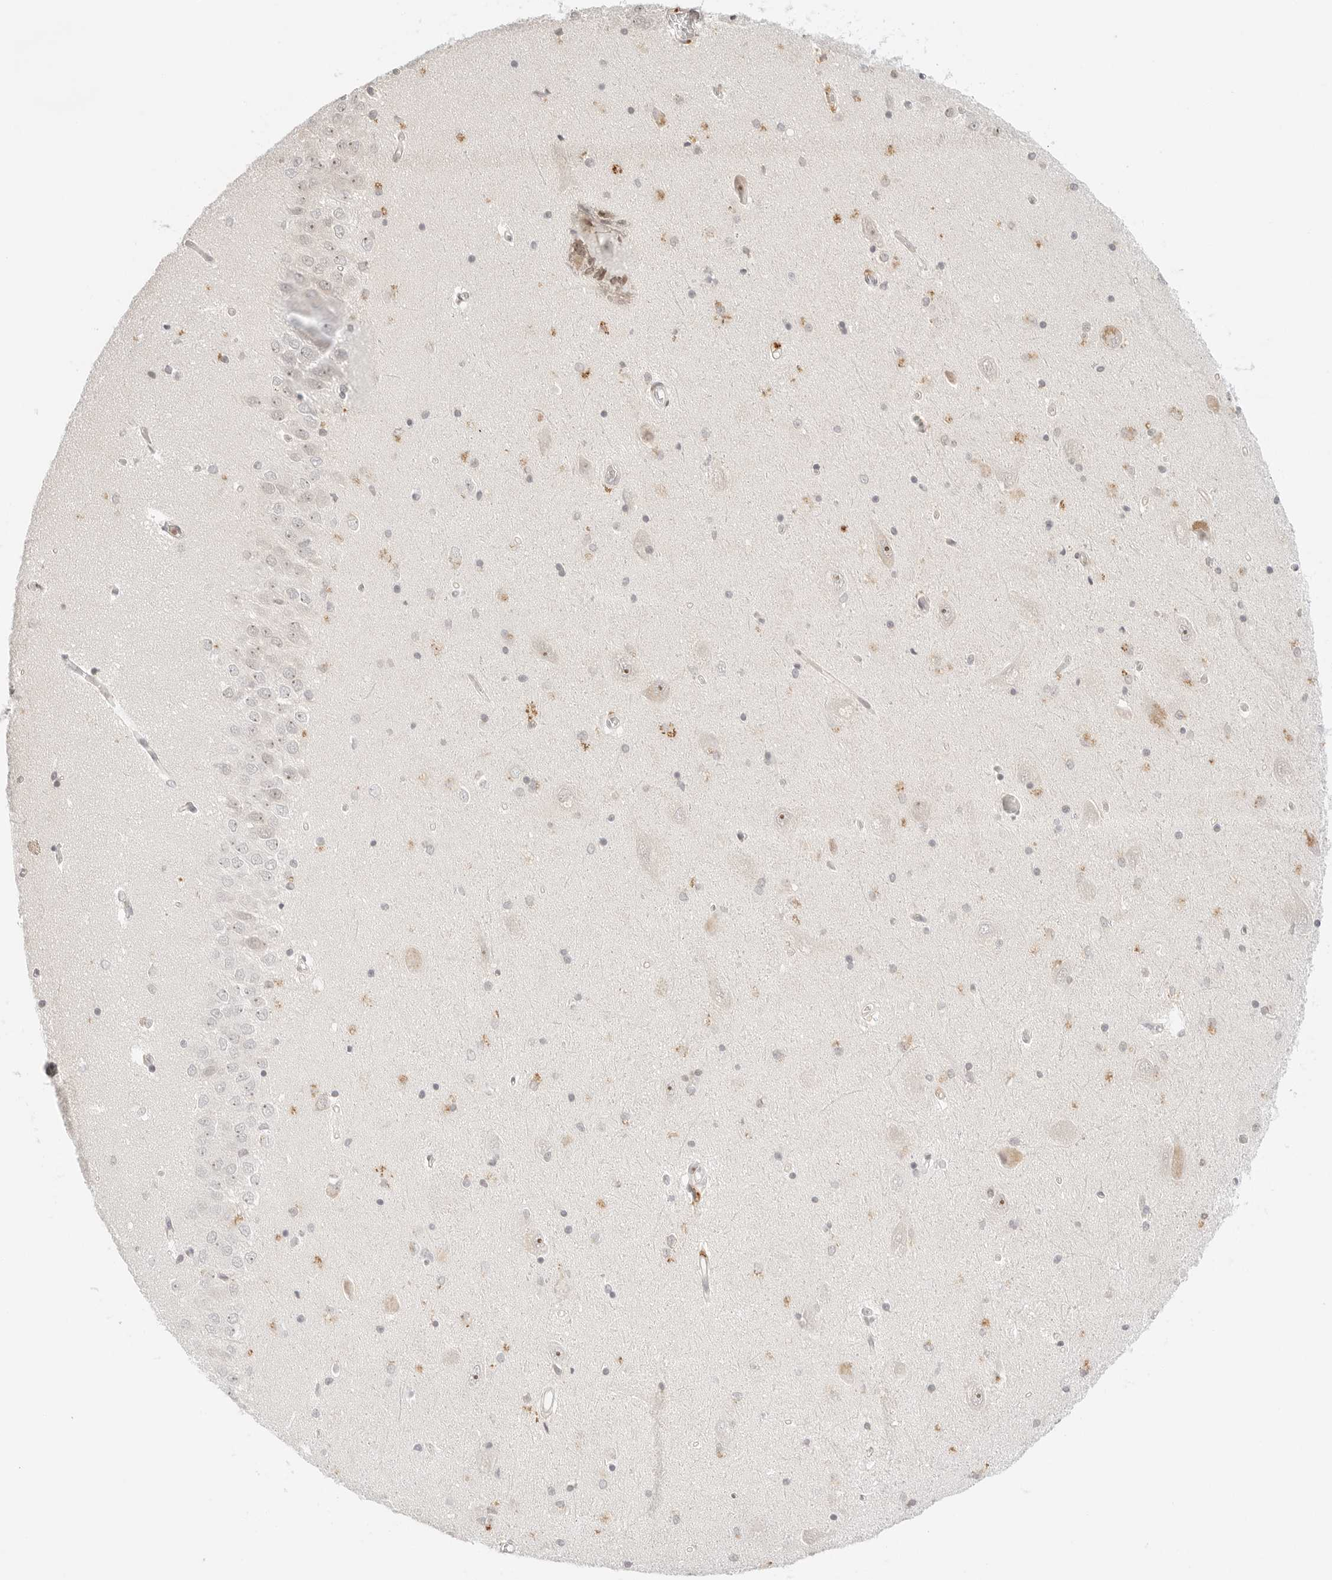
{"staining": {"intensity": "weak", "quantity": "<25%", "location": "cytoplasmic/membranous"}, "tissue": "hippocampus", "cell_type": "Glial cells", "image_type": "normal", "snomed": [{"axis": "morphology", "description": "Normal tissue, NOS"}, {"axis": "topography", "description": "Hippocampus"}], "caption": "DAB immunohistochemical staining of benign hippocampus displays no significant expression in glial cells.", "gene": "RPS6KL1", "patient": {"sex": "male", "age": 45}}